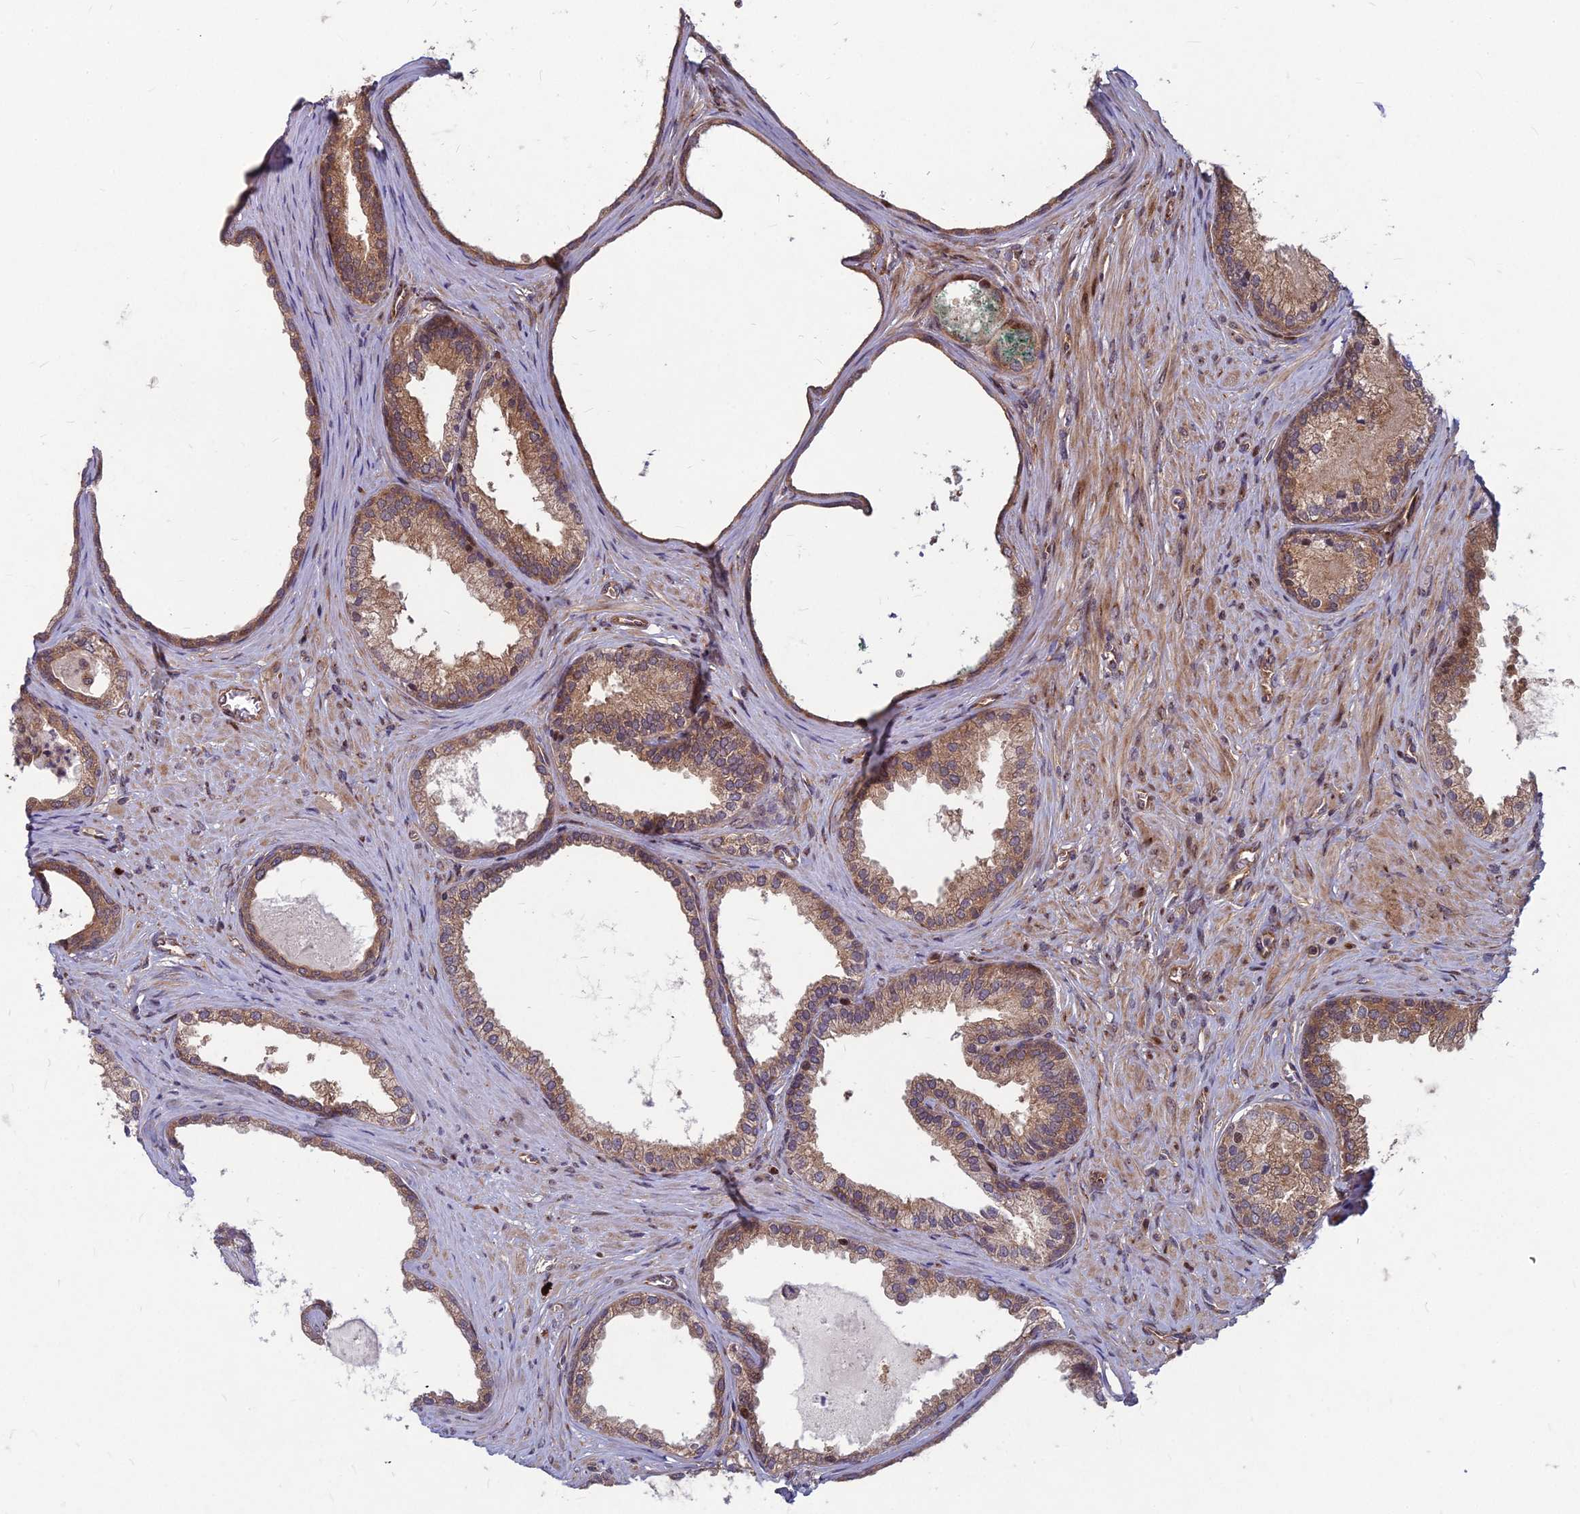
{"staining": {"intensity": "moderate", "quantity": ">75%", "location": "cytoplasmic/membranous"}, "tissue": "prostate cancer", "cell_type": "Tumor cells", "image_type": "cancer", "snomed": [{"axis": "morphology", "description": "Adenocarcinoma, Low grade"}, {"axis": "topography", "description": "Prostate"}], "caption": "Low-grade adenocarcinoma (prostate) was stained to show a protein in brown. There is medium levels of moderate cytoplasmic/membranous staining in approximately >75% of tumor cells.", "gene": "MFSD8", "patient": {"sex": "male", "age": 71}}